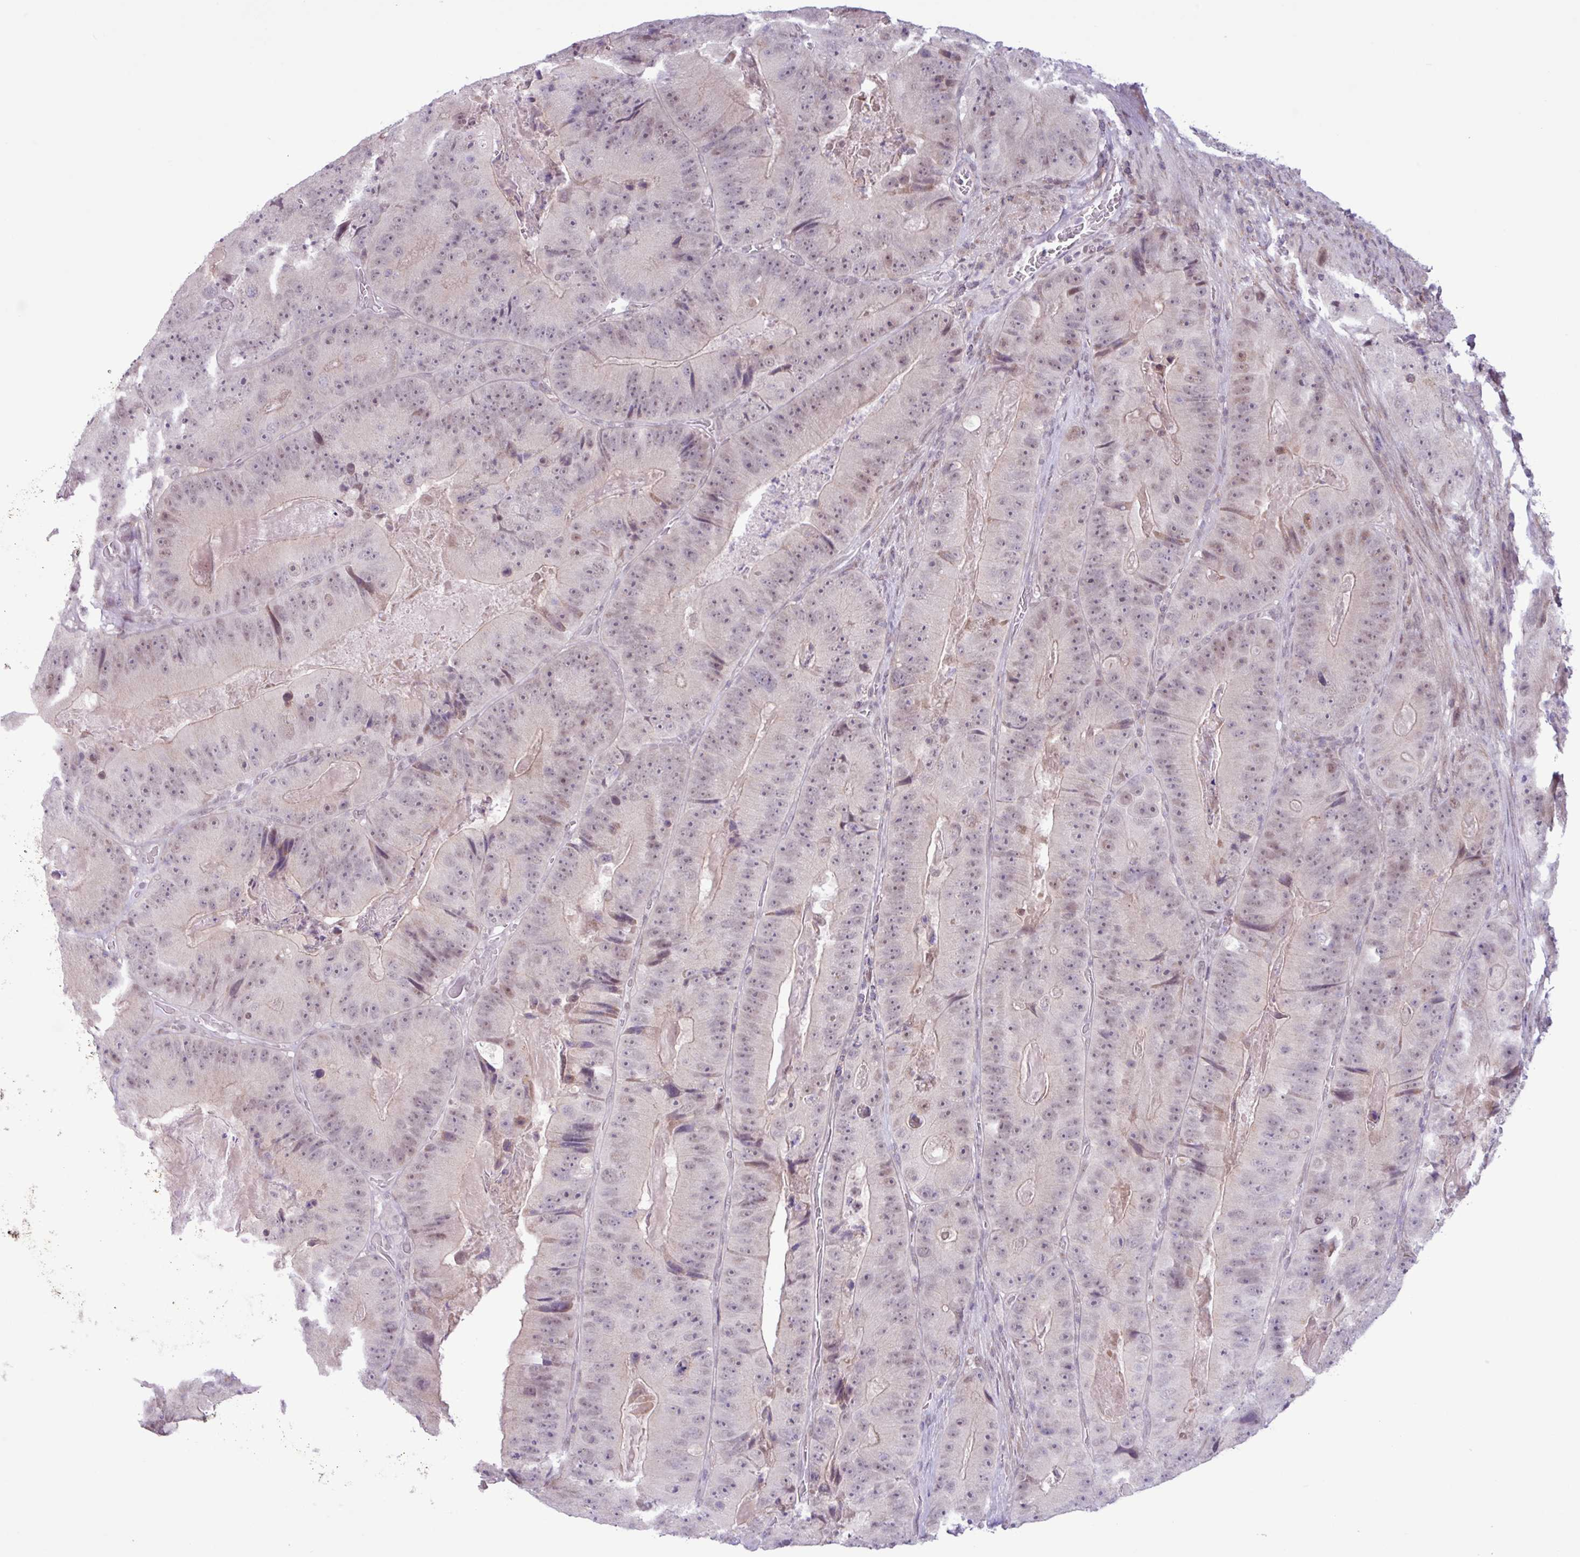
{"staining": {"intensity": "moderate", "quantity": "<25%", "location": "nuclear"}, "tissue": "colorectal cancer", "cell_type": "Tumor cells", "image_type": "cancer", "snomed": [{"axis": "morphology", "description": "Adenocarcinoma, NOS"}, {"axis": "topography", "description": "Colon"}], "caption": "The image demonstrates immunohistochemical staining of colorectal cancer. There is moderate nuclear expression is present in approximately <25% of tumor cells. (DAB (3,3'-diaminobenzidine) = brown stain, brightfield microscopy at high magnification).", "gene": "NOTCH2", "patient": {"sex": "female", "age": 86}}